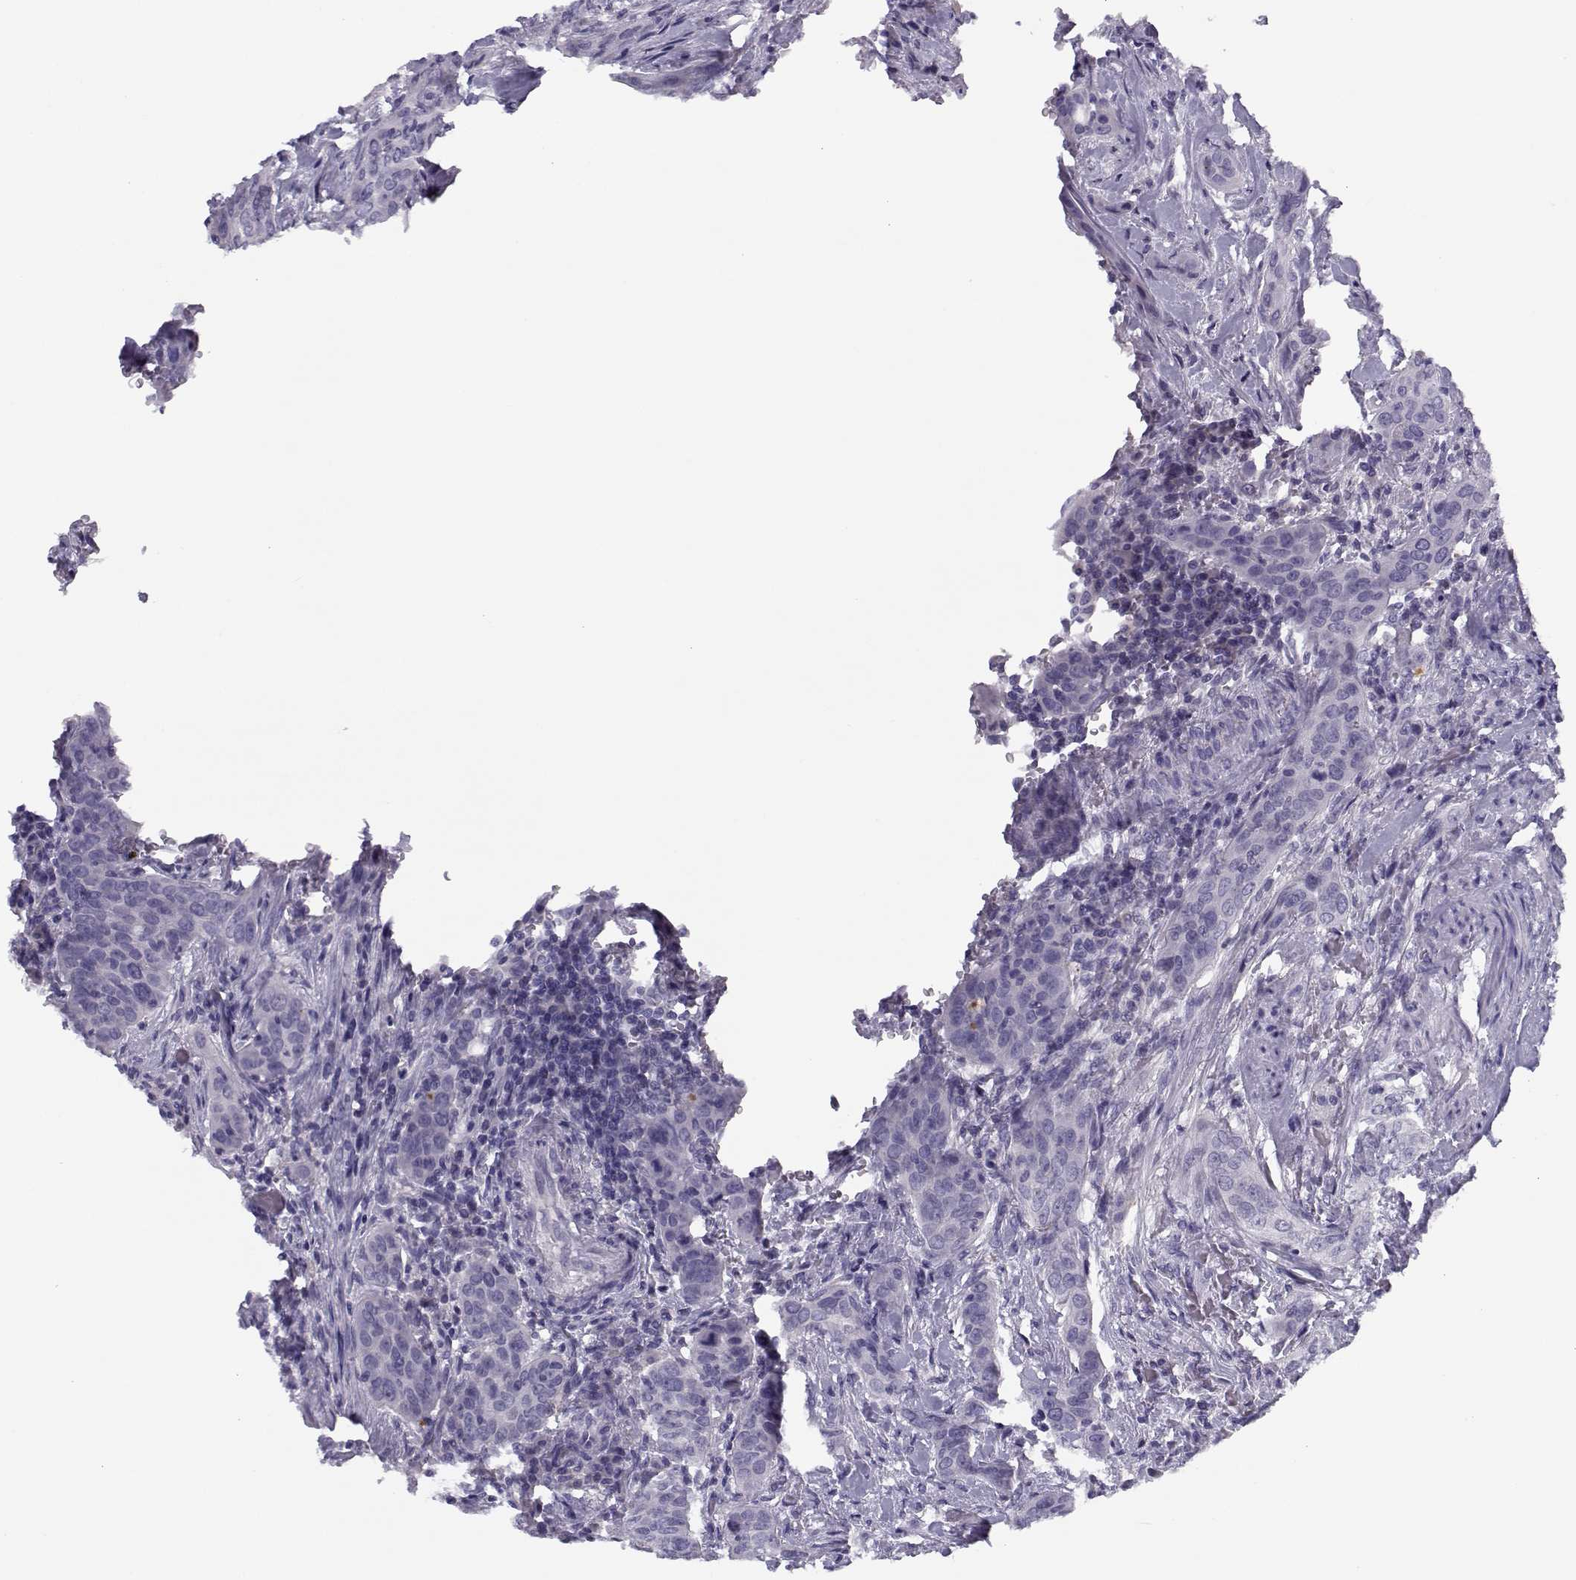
{"staining": {"intensity": "negative", "quantity": "none", "location": "none"}, "tissue": "urothelial cancer", "cell_type": "Tumor cells", "image_type": "cancer", "snomed": [{"axis": "morphology", "description": "Urothelial carcinoma, High grade"}, {"axis": "topography", "description": "Urinary bladder"}], "caption": "This is an immunohistochemistry (IHC) micrograph of high-grade urothelial carcinoma. There is no expression in tumor cells.", "gene": "CFAP77", "patient": {"sex": "male", "age": 82}}